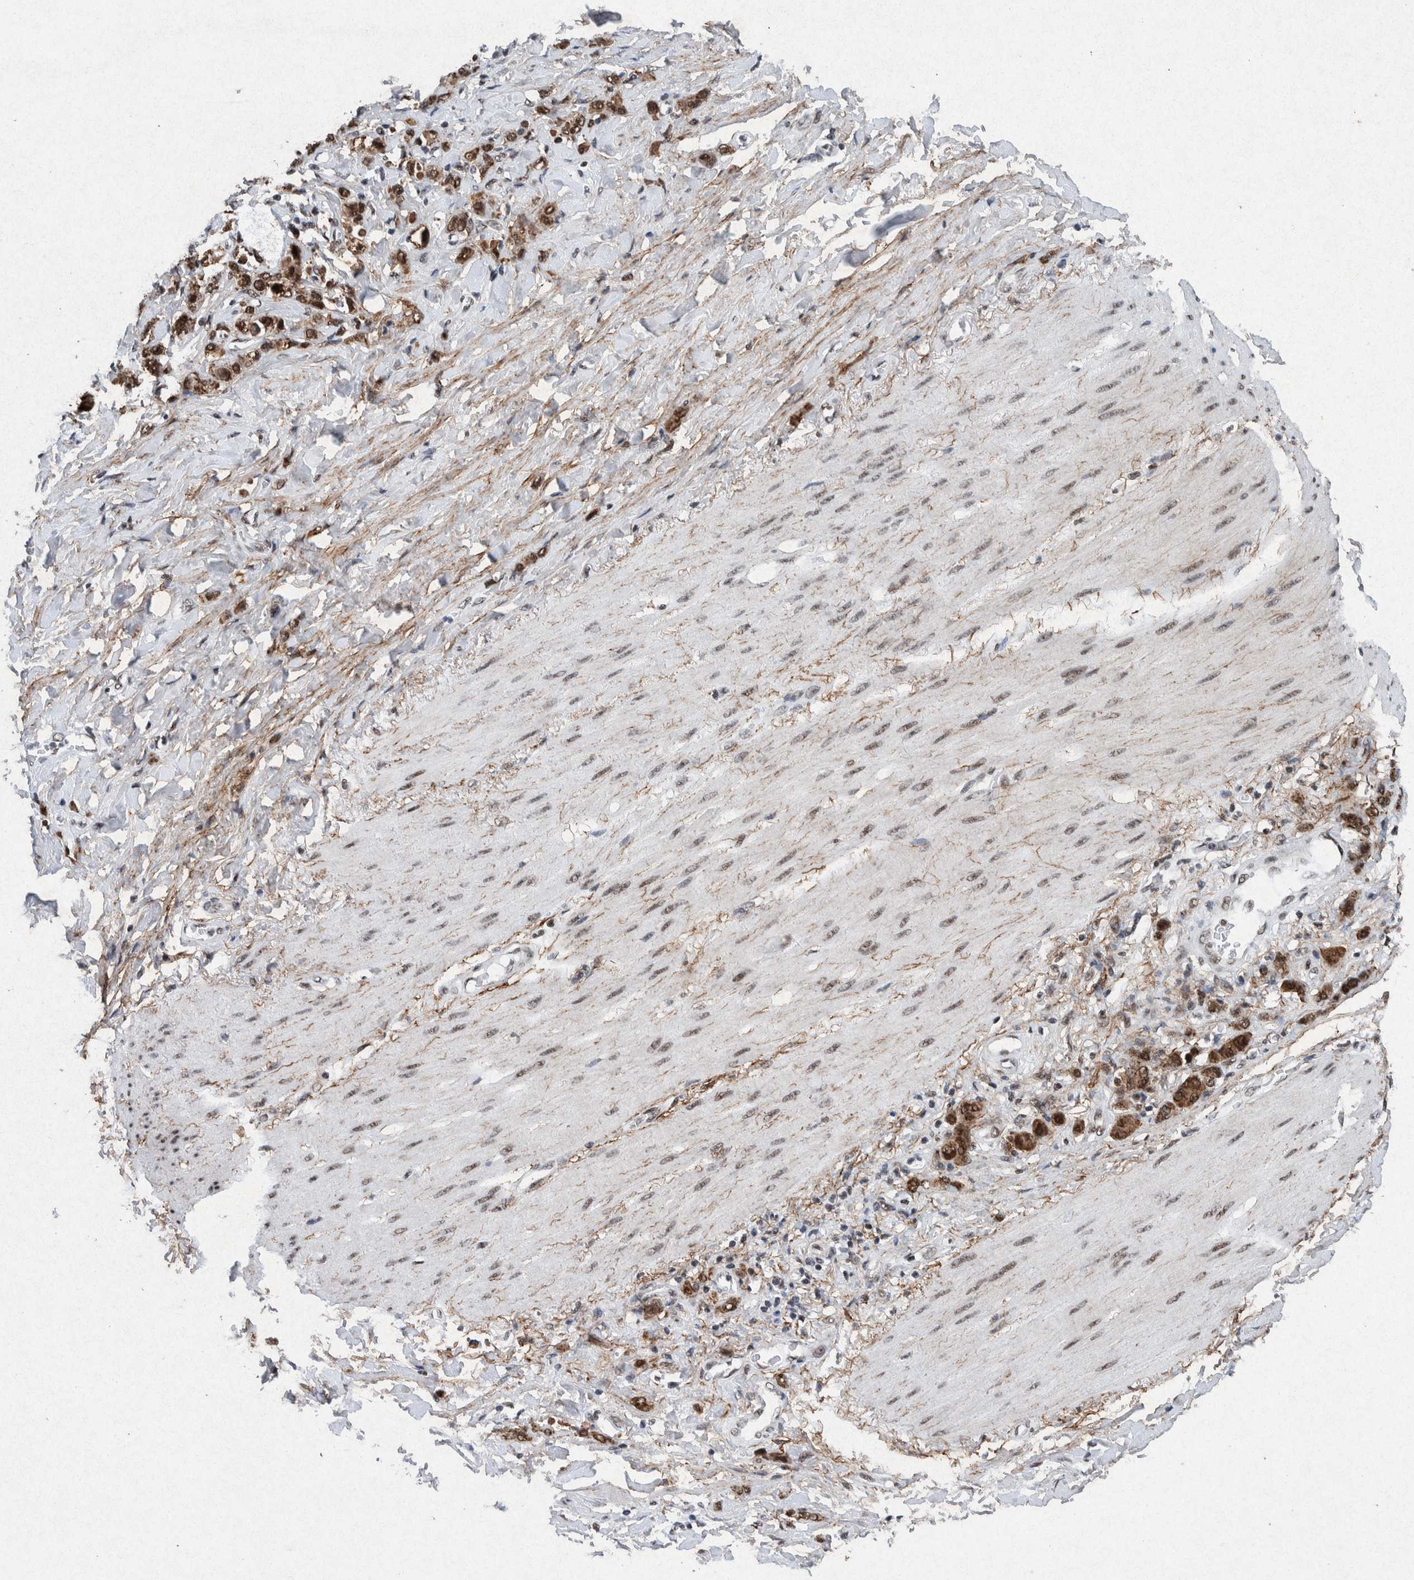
{"staining": {"intensity": "moderate", "quantity": ">75%", "location": "nuclear"}, "tissue": "stomach cancer", "cell_type": "Tumor cells", "image_type": "cancer", "snomed": [{"axis": "morphology", "description": "Normal tissue, NOS"}, {"axis": "morphology", "description": "Adenocarcinoma, NOS"}, {"axis": "topography", "description": "Stomach"}], "caption": "DAB (3,3'-diaminobenzidine) immunohistochemical staining of human stomach cancer shows moderate nuclear protein staining in about >75% of tumor cells.", "gene": "TAF10", "patient": {"sex": "male", "age": 82}}